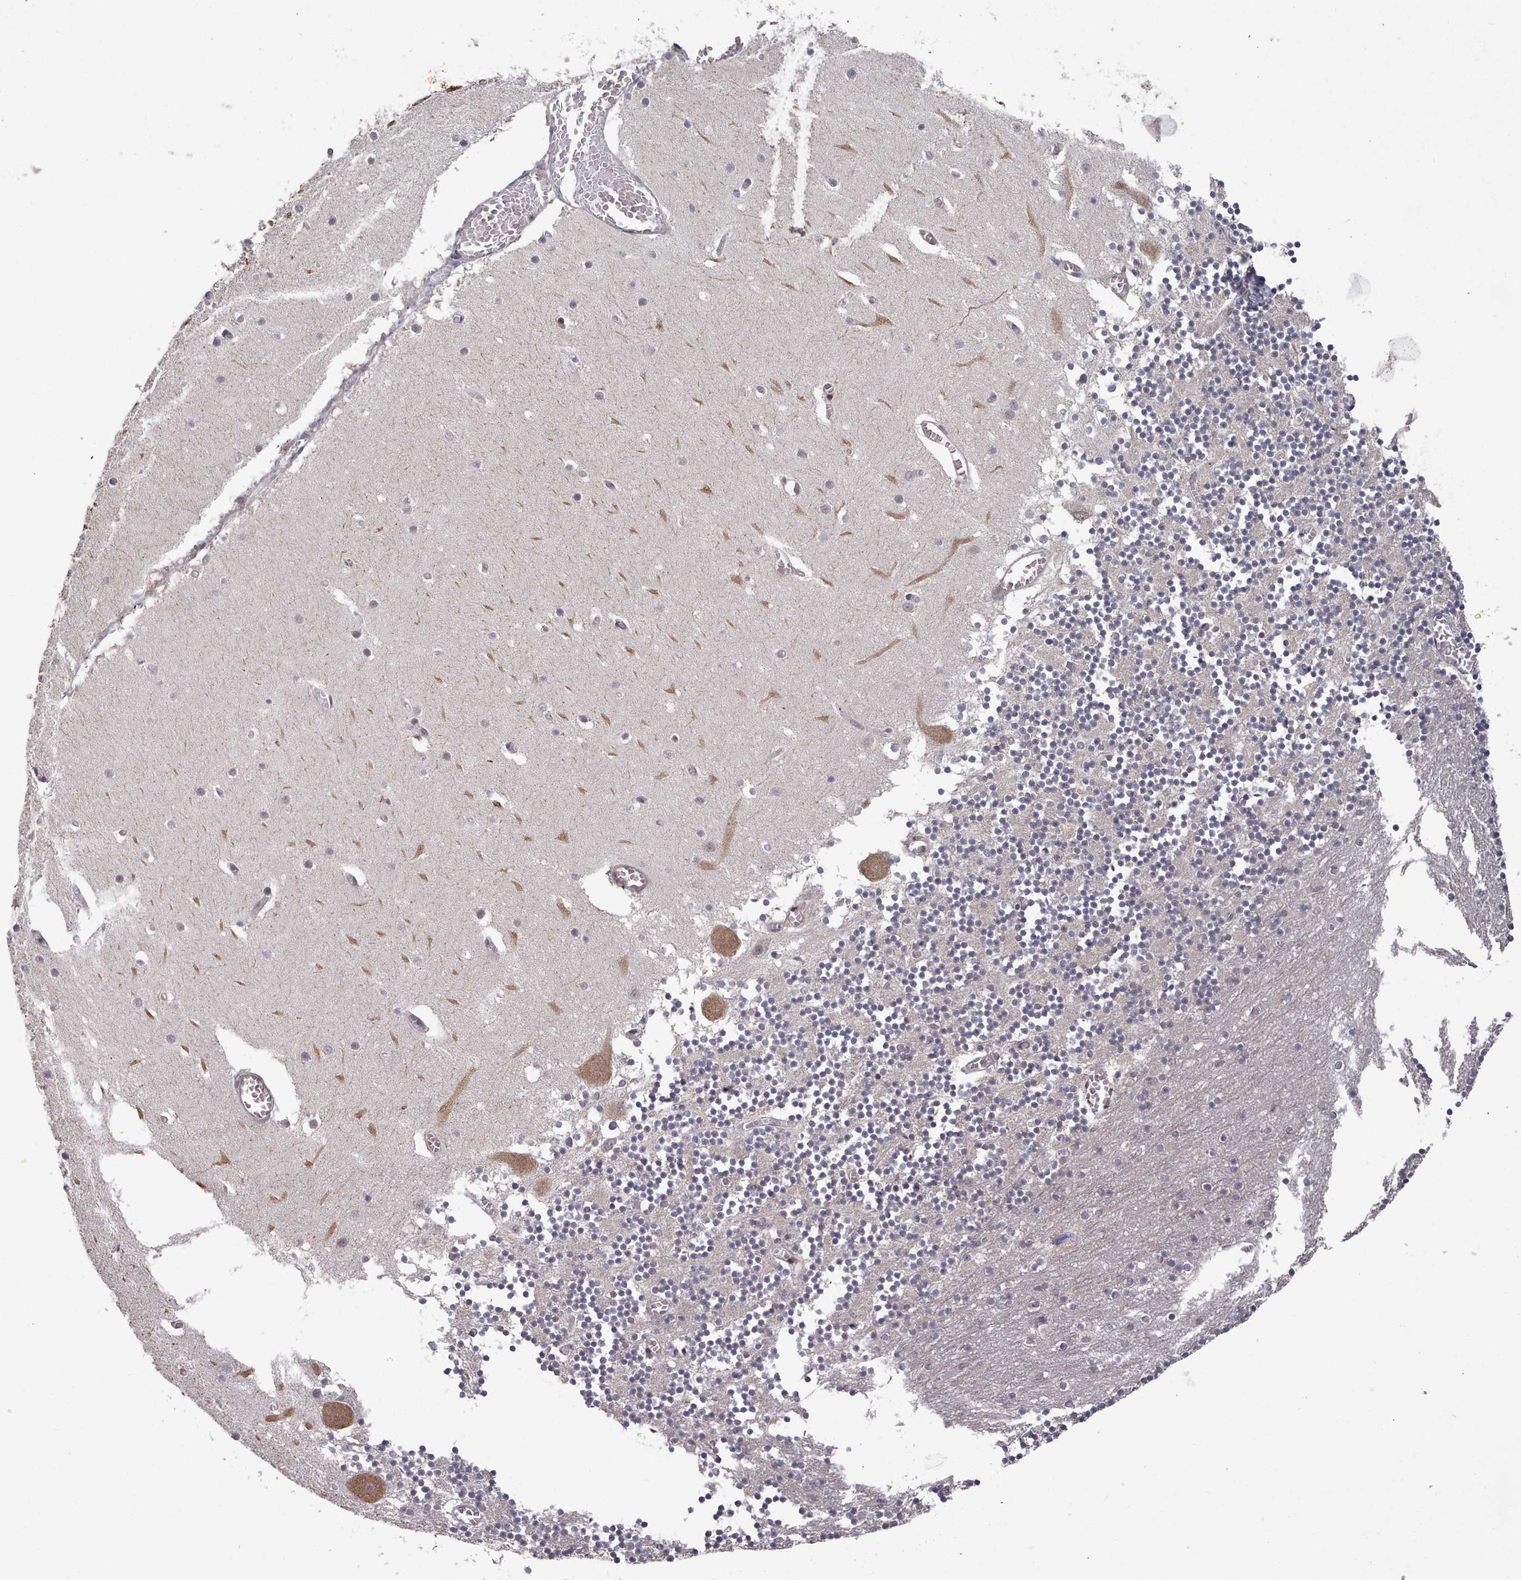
{"staining": {"intensity": "negative", "quantity": "none", "location": "none"}, "tissue": "cerebellum", "cell_type": "Cells in granular layer", "image_type": "normal", "snomed": [{"axis": "morphology", "description": "Normal tissue, NOS"}, {"axis": "topography", "description": "Cerebellum"}], "caption": "A high-resolution photomicrograph shows immunohistochemistry (IHC) staining of benign cerebellum, which reveals no significant staining in cells in granular layer.", "gene": "HYAL3", "patient": {"sex": "female", "age": 28}}